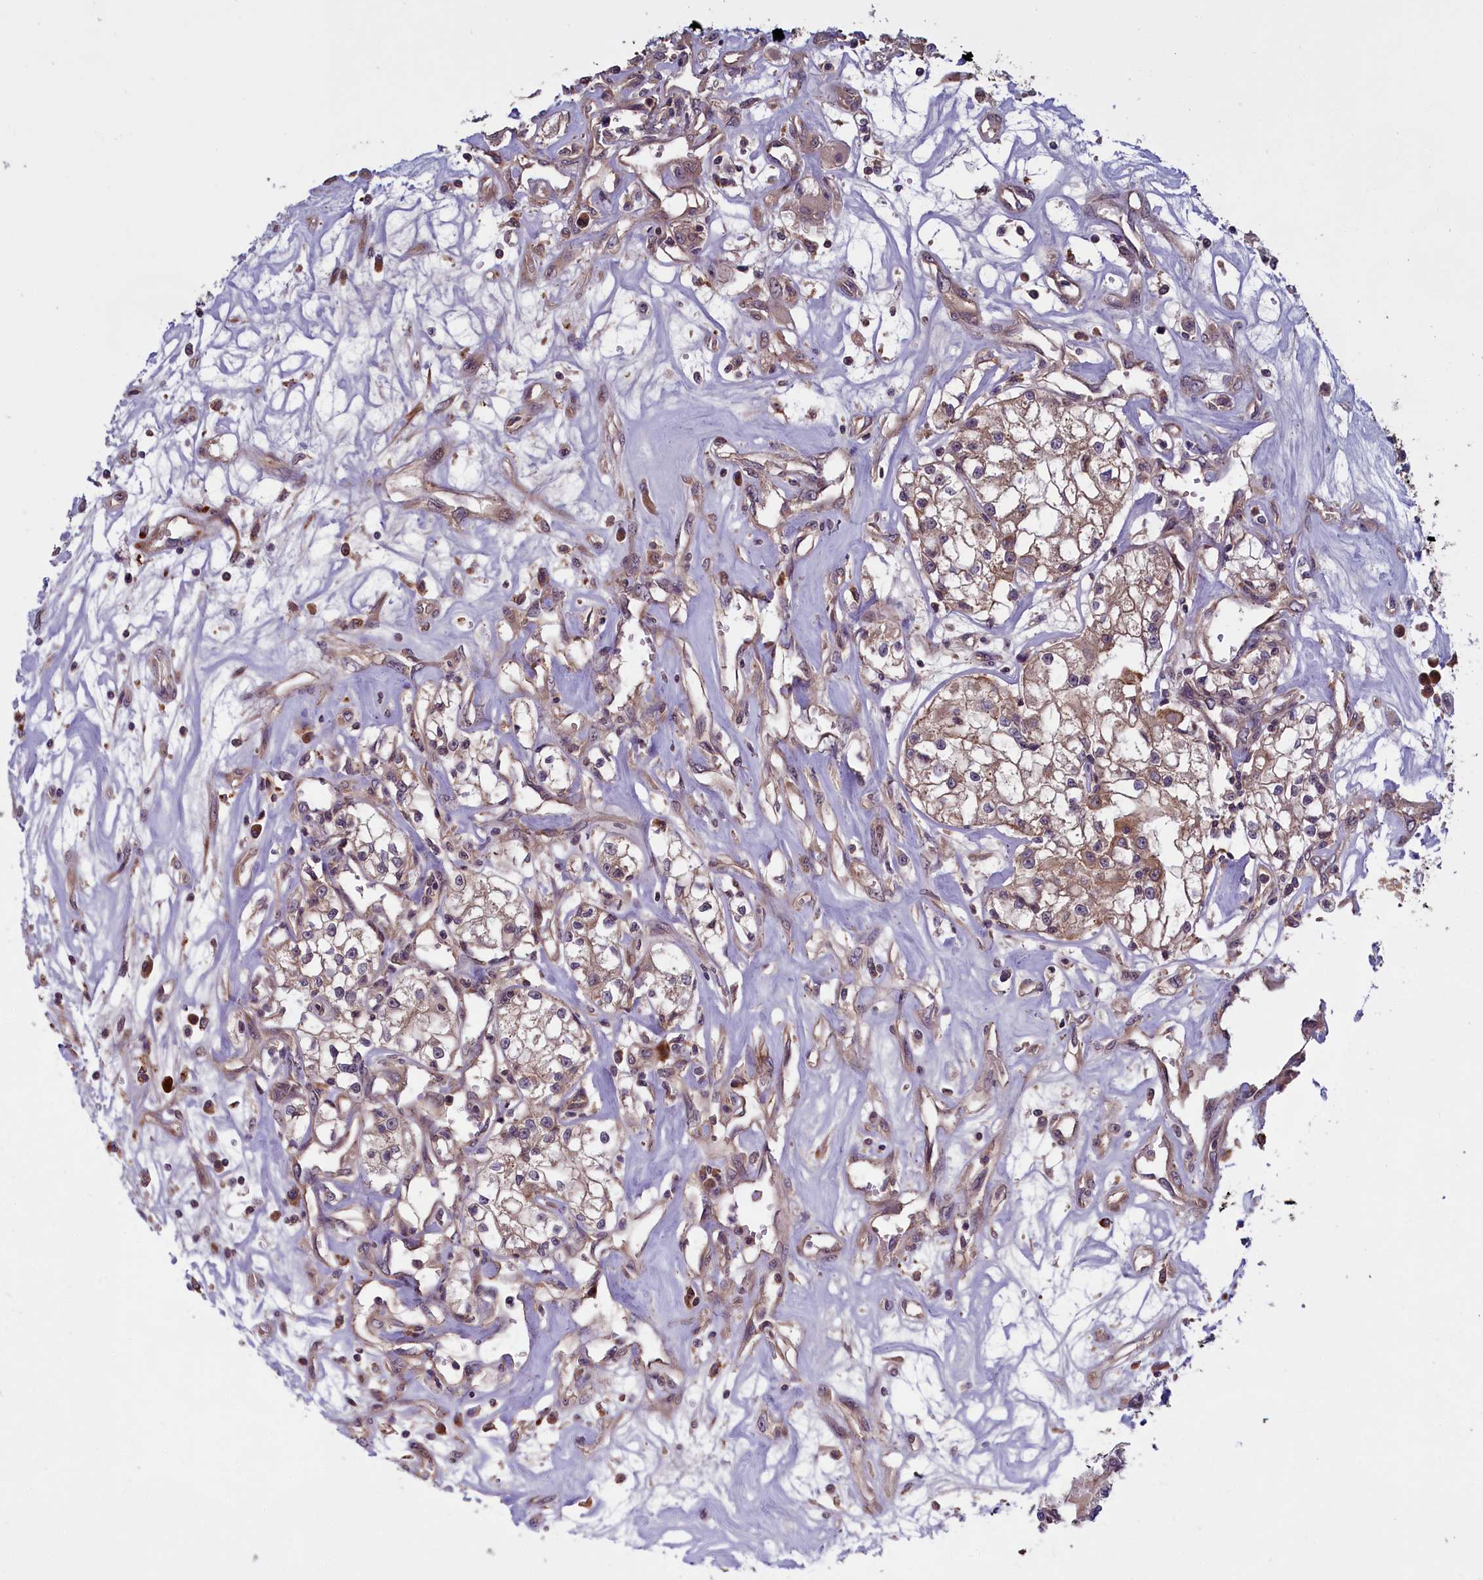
{"staining": {"intensity": "weak", "quantity": "25%-75%", "location": "cytoplasmic/membranous"}, "tissue": "renal cancer", "cell_type": "Tumor cells", "image_type": "cancer", "snomed": [{"axis": "morphology", "description": "Adenocarcinoma, NOS"}, {"axis": "topography", "description": "Kidney"}], "caption": "The photomicrograph shows immunohistochemical staining of adenocarcinoma (renal). There is weak cytoplasmic/membranous expression is seen in approximately 25%-75% of tumor cells.", "gene": "DENND1B", "patient": {"sex": "female", "age": 59}}